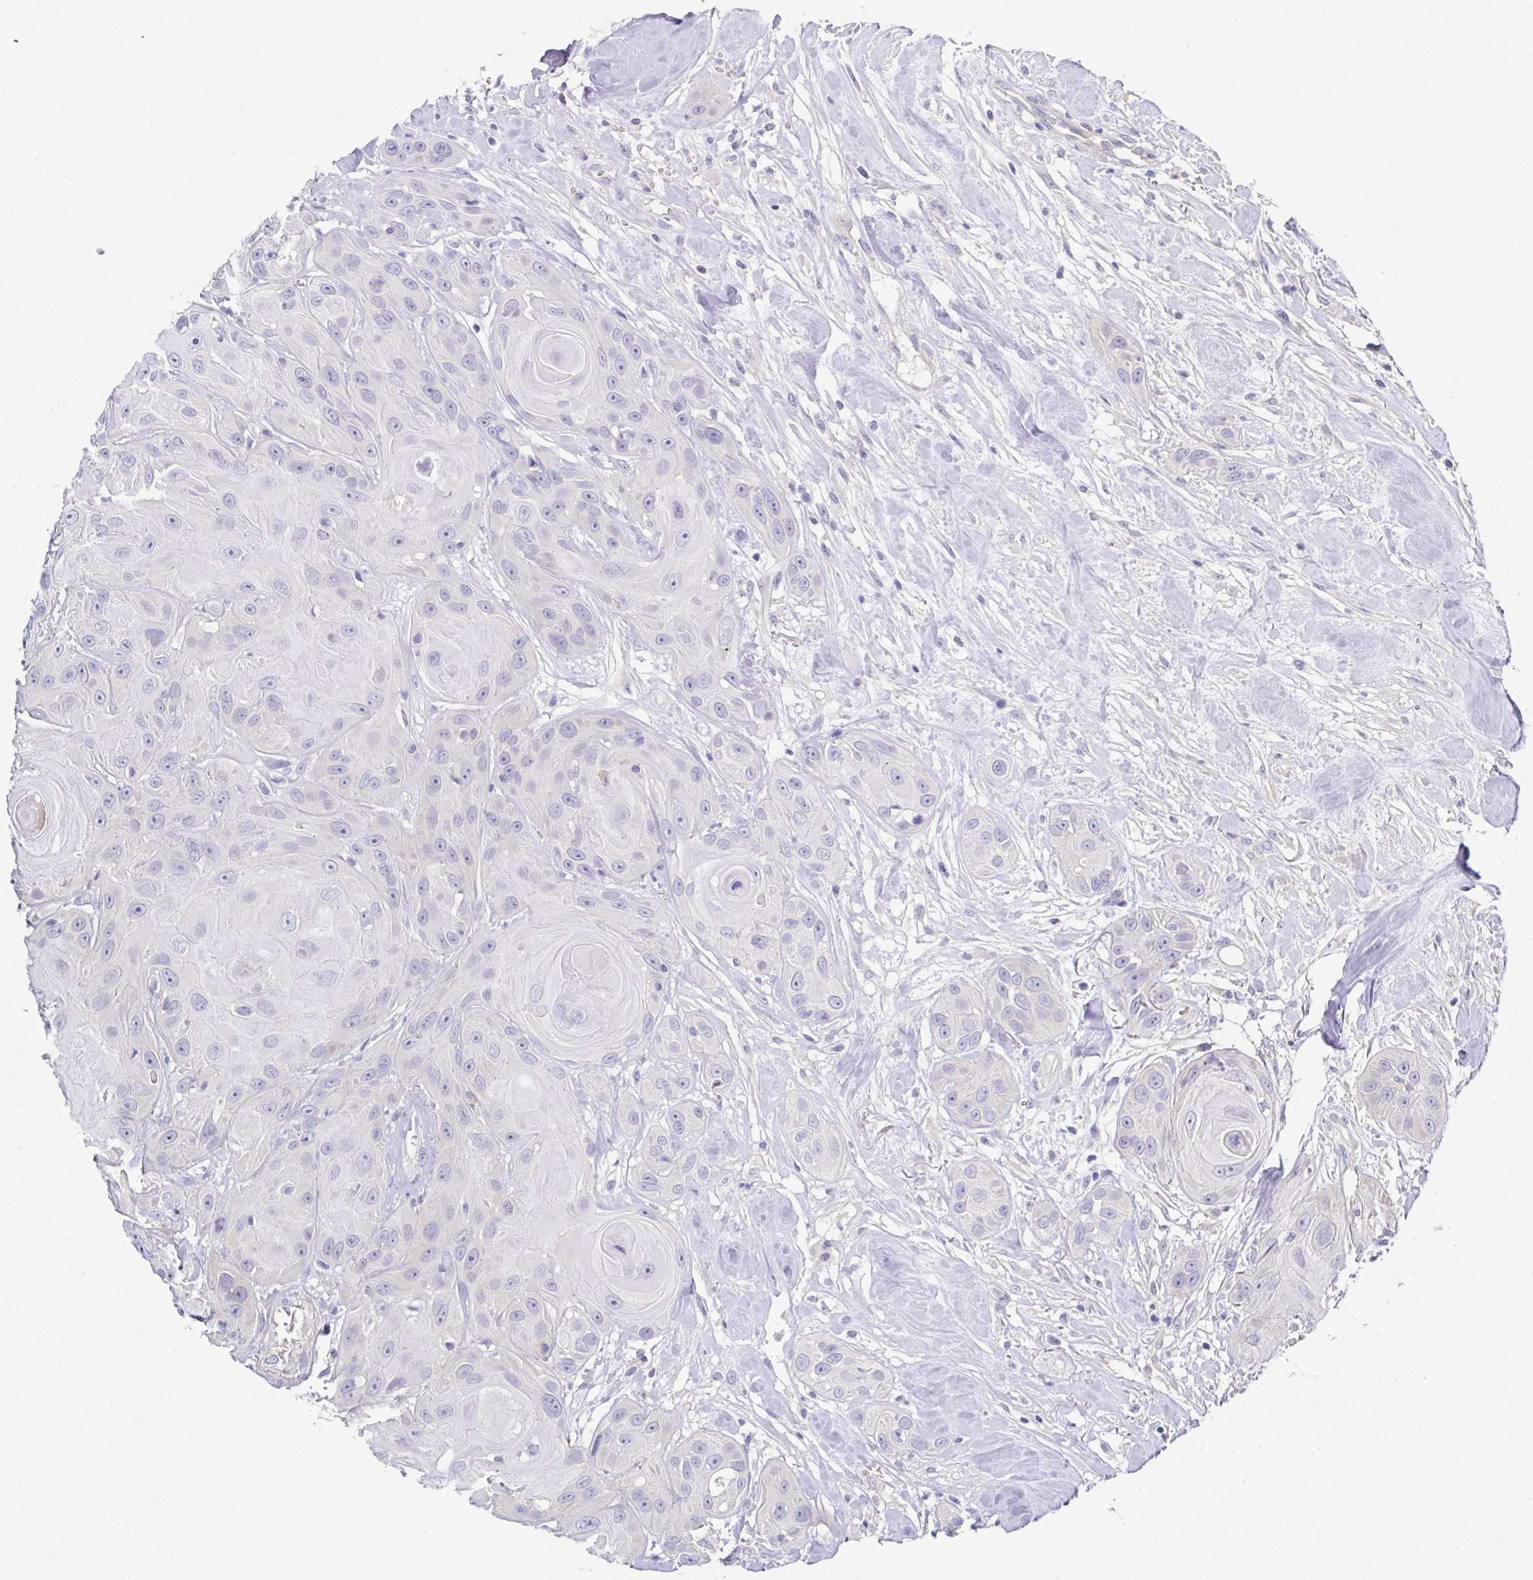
{"staining": {"intensity": "weak", "quantity": "<25%", "location": "nuclear"}, "tissue": "head and neck cancer", "cell_type": "Tumor cells", "image_type": "cancer", "snomed": [{"axis": "morphology", "description": "Squamous cell carcinoma, NOS"}, {"axis": "topography", "description": "Oral tissue"}, {"axis": "topography", "description": "Head-Neck"}], "caption": "Protein analysis of head and neck cancer (squamous cell carcinoma) exhibits no significant expression in tumor cells.", "gene": "CFAP97D1", "patient": {"sex": "male", "age": 77}}